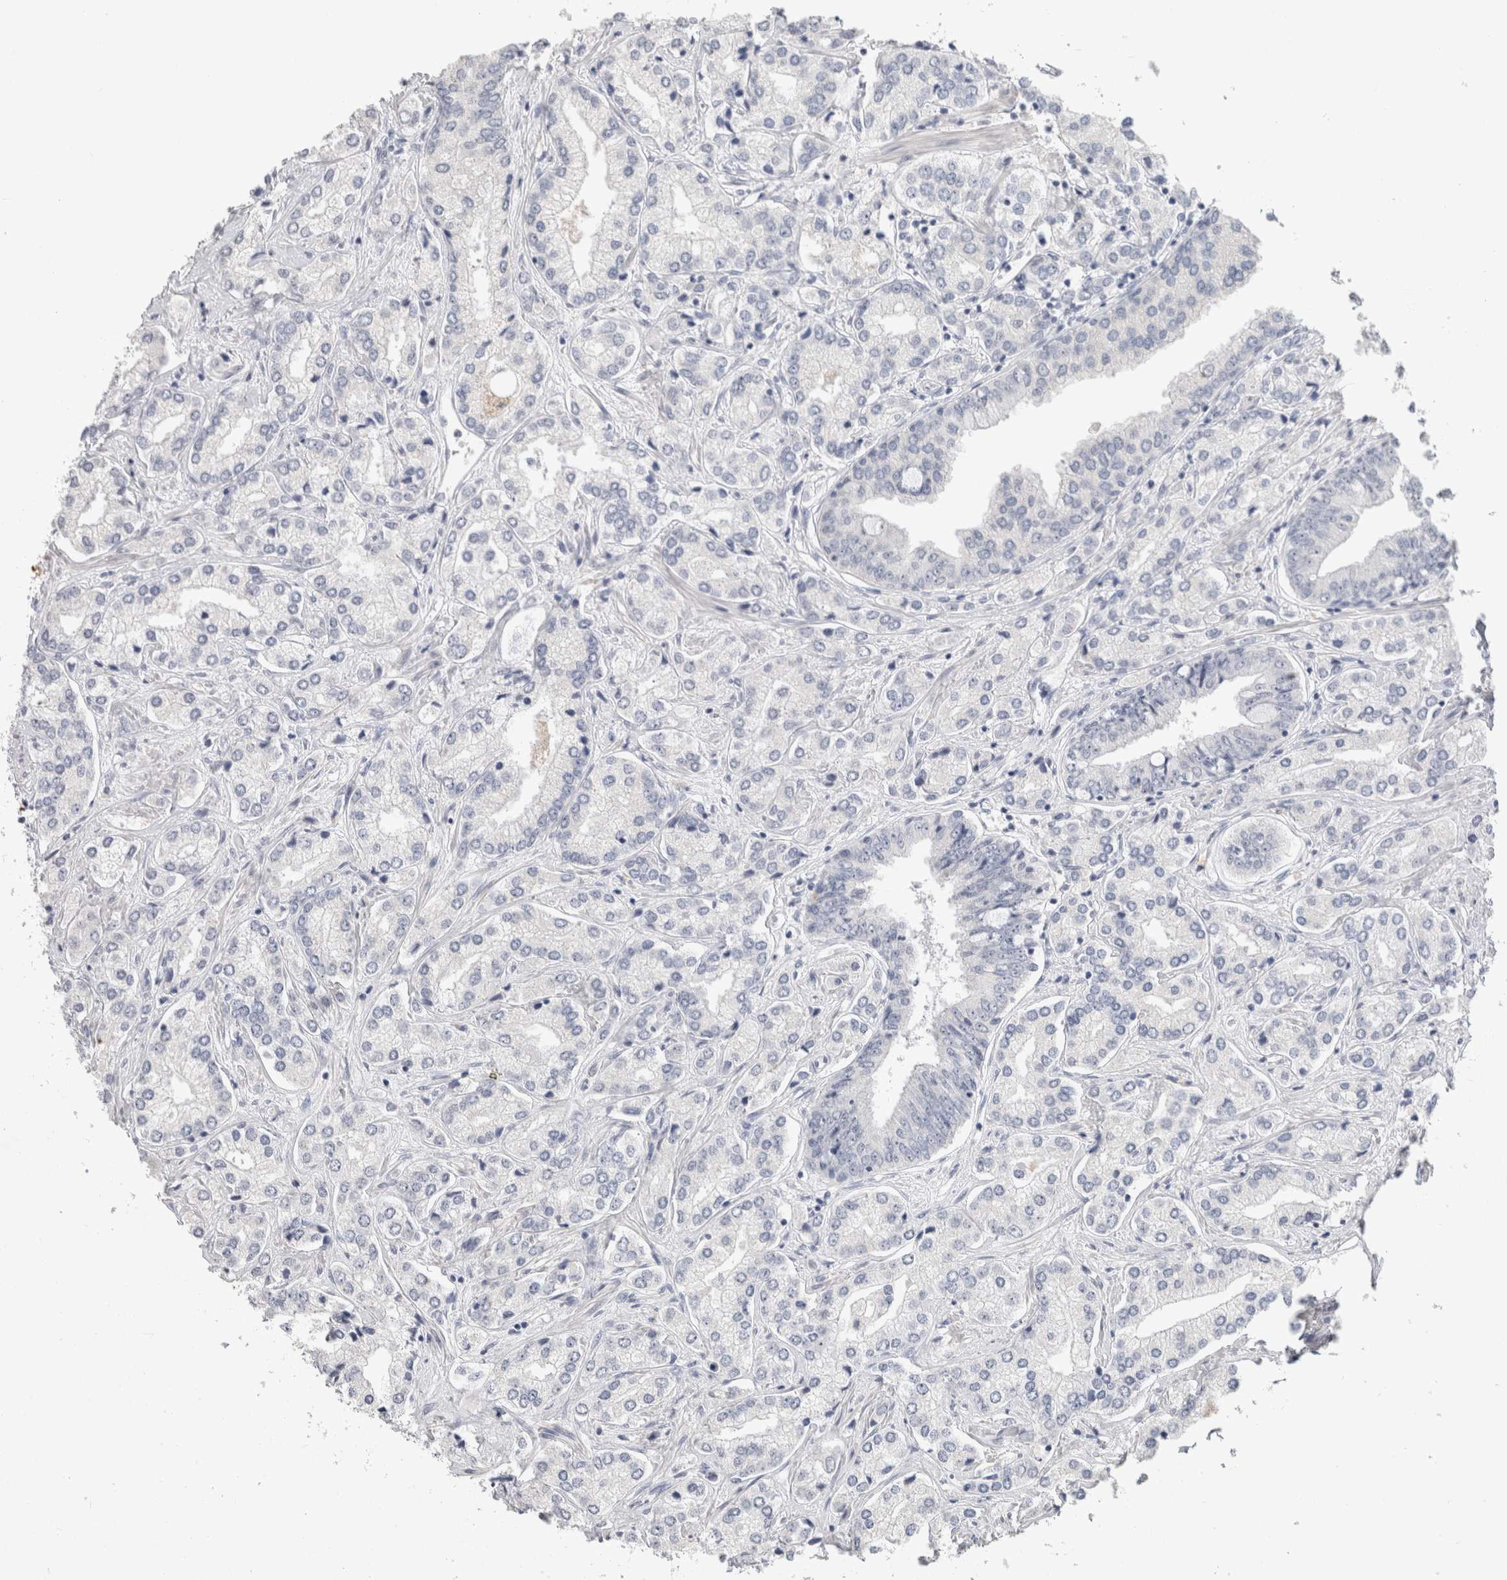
{"staining": {"intensity": "negative", "quantity": "none", "location": "none"}, "tissue": "prostate cancer", "cell_type": "Tumor cells", "image_type": "cancer", "snomed": [{"axis": "morphology", "description": "Adenocarcinoma, High grade"}, {"axis": "topography", "description": "Prostate"}], "caption": "This is a micrograph of immunohistochemistry (IHC) staining of prostate cancer (high-grade adenocarcinoma), which shows no positivity in tumor cells.", "gene": "SLC6A1", "patient": {"sex": "male", "age": 66}}